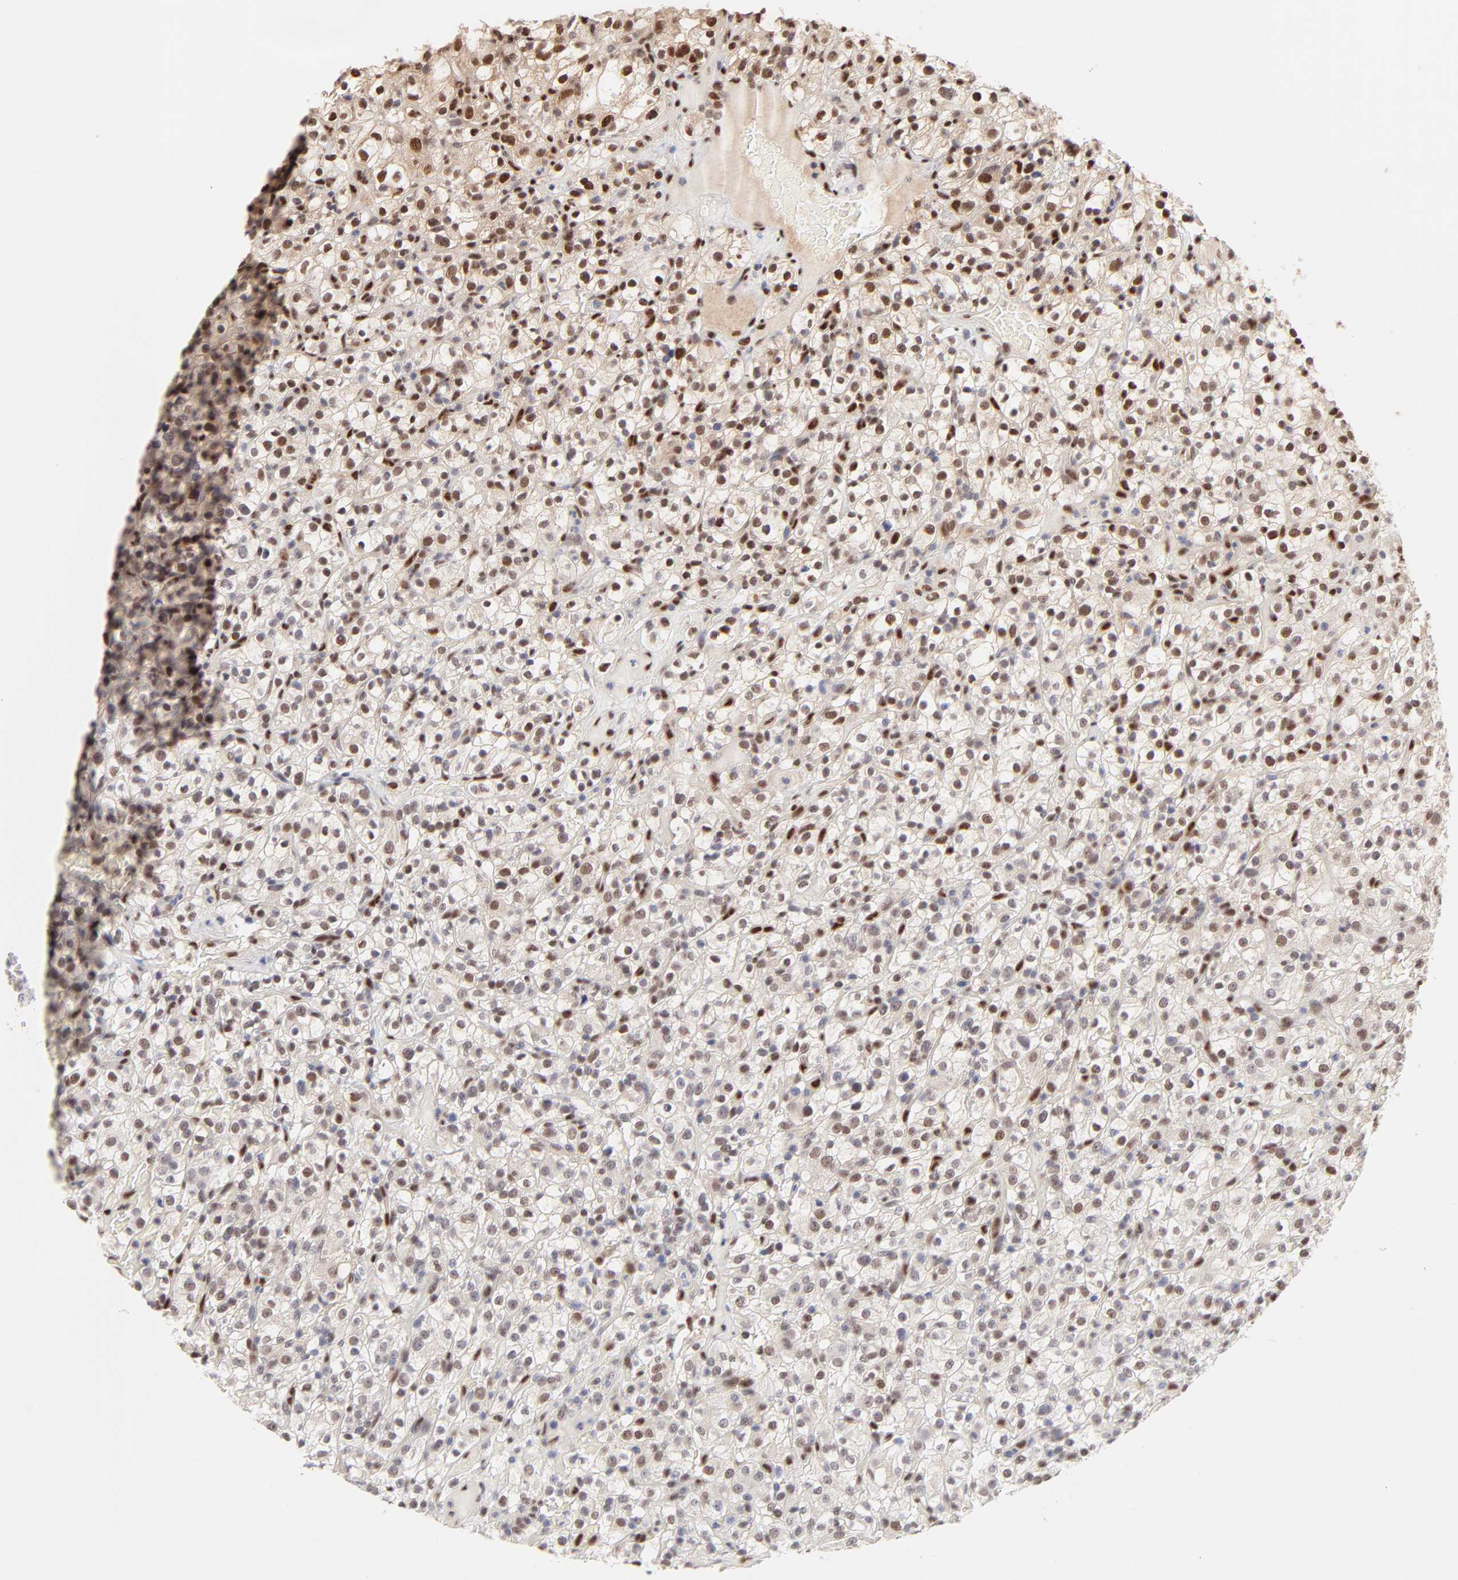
{"staining": {"intensity": "strong", "quantity": "25%-75%", "location": "nuclear"}, "tissue": "renal cancer", "cell_type": "Tumor cells", "image_type": "cancer", "snomed": [{"axis": "morphology", "description": "Normal tissue, NOS"}, {"axis": "morphology", "description": "Adenocarcinoma, NOS"}, {"axis": "topography", "description": "Kidney"}], "caption": "A brown stain labels strong nuclear staining of a protein in human renal adenocarcinoma tumor cells. (DAB IHC with brightfield microscopy, high magnification).", "gene": "STAT3", "patient": {"sex": "female", "age": 72}}